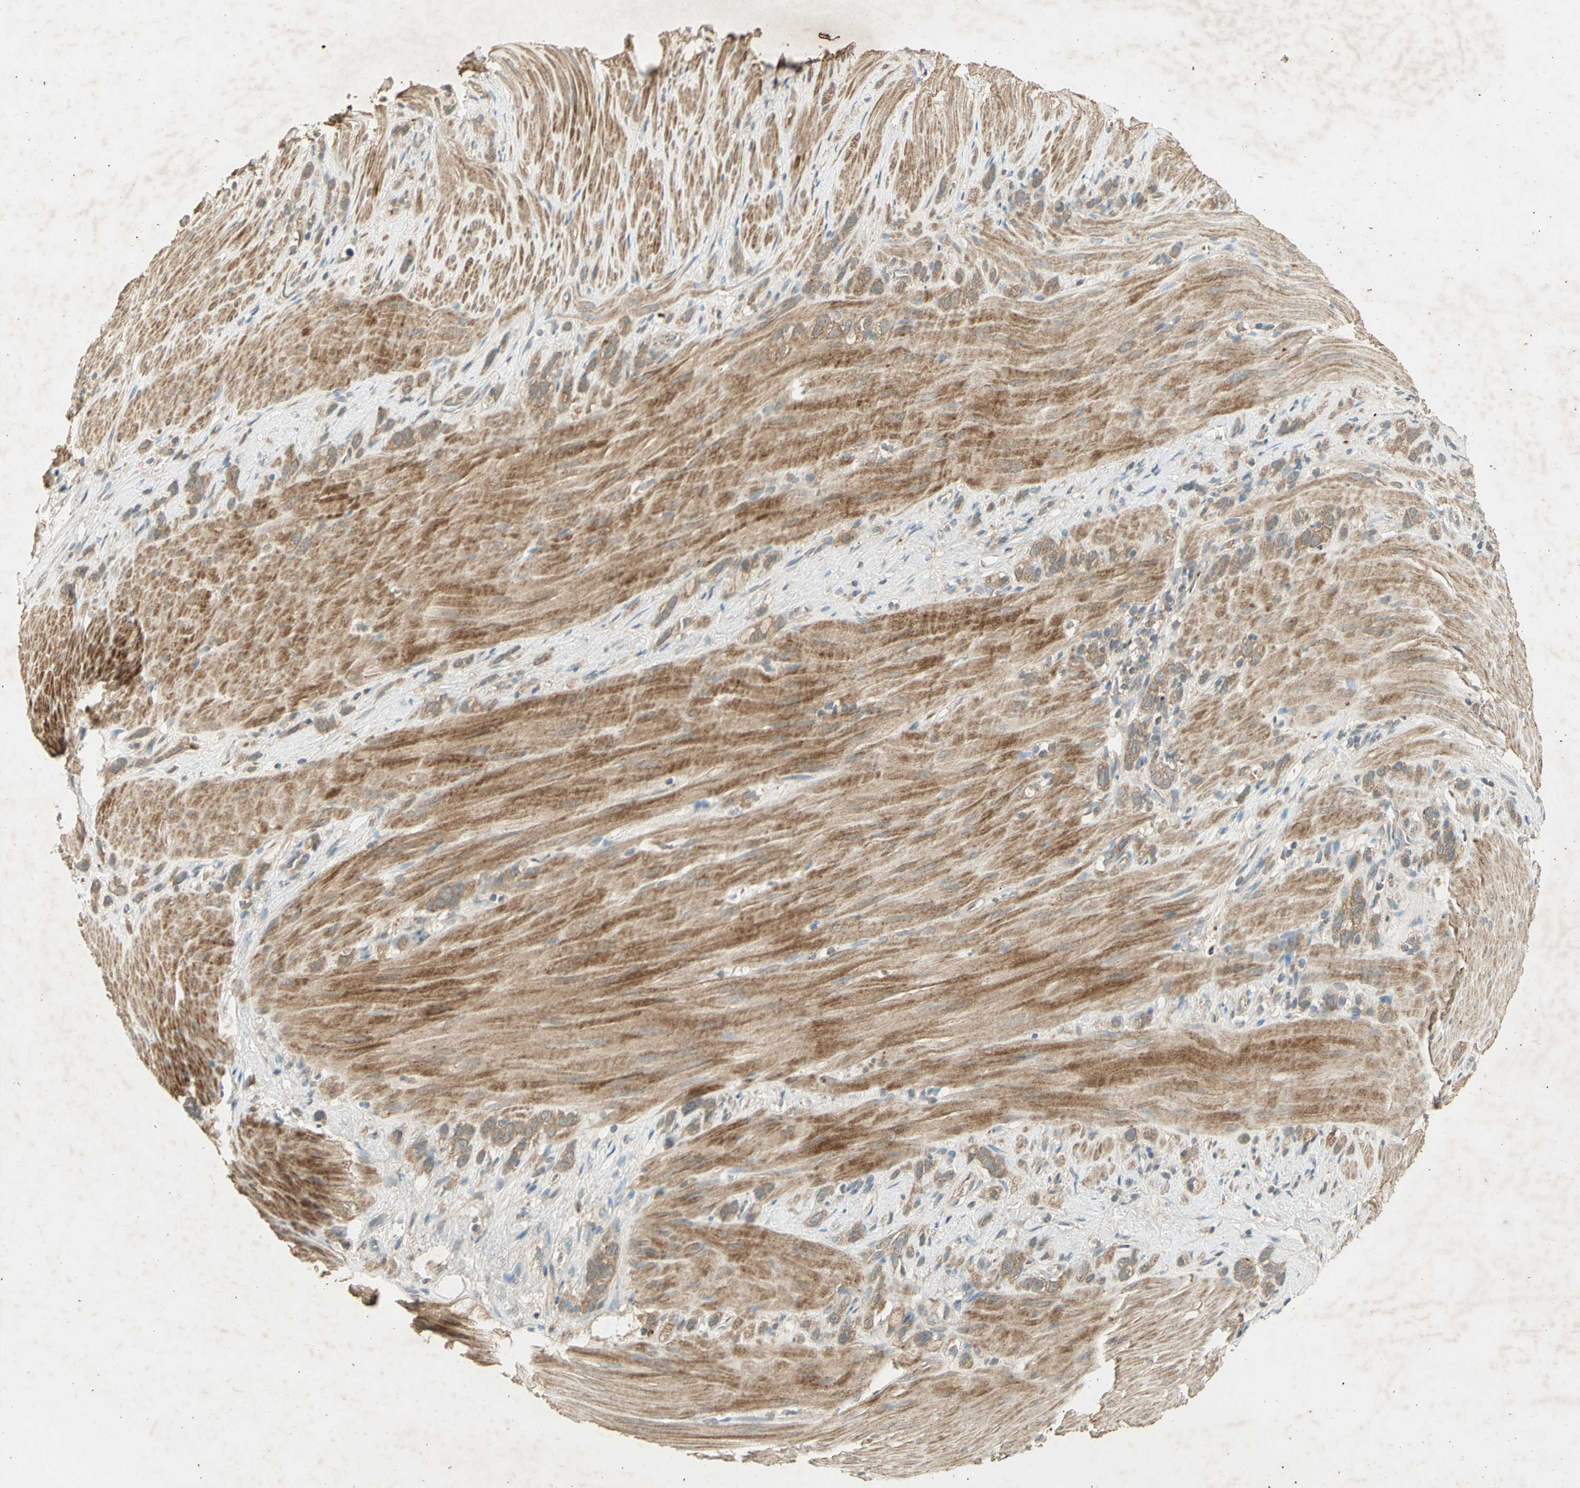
{"staining": {"intensity": "moderate", "quantity": ">75%", "location": "cytoplasmic/membranous"}, "tissue": "stomach cancer", "cell_type": "Tumor cells", "image_type": "cancer", "snomed": [{"axis": "morphology", "description": "Normal tissue, NOS"}, {"axis": "morphology", "description": "Adenocarcinoma, NOS"}, {"axis": "morphology", "description": "Adenocarcinoma, High grade"}, {"axis": "topography", "description": "Stomach, upper"}, {"axis": "topography", "description": "Stomach"}], "caption": "The micrograph reveals staining of stomach cancer (adenocarcinoma), revealing moderate cytoplasmic/membranous protein positivity (brown color) within tumor cells. Using DAB (brown) and hematoxylin (blue) stains, captured at high magnification using brightfield microscopy.", "gene": "KEAP1", "patient": {"sex": "female", "age": 65}}